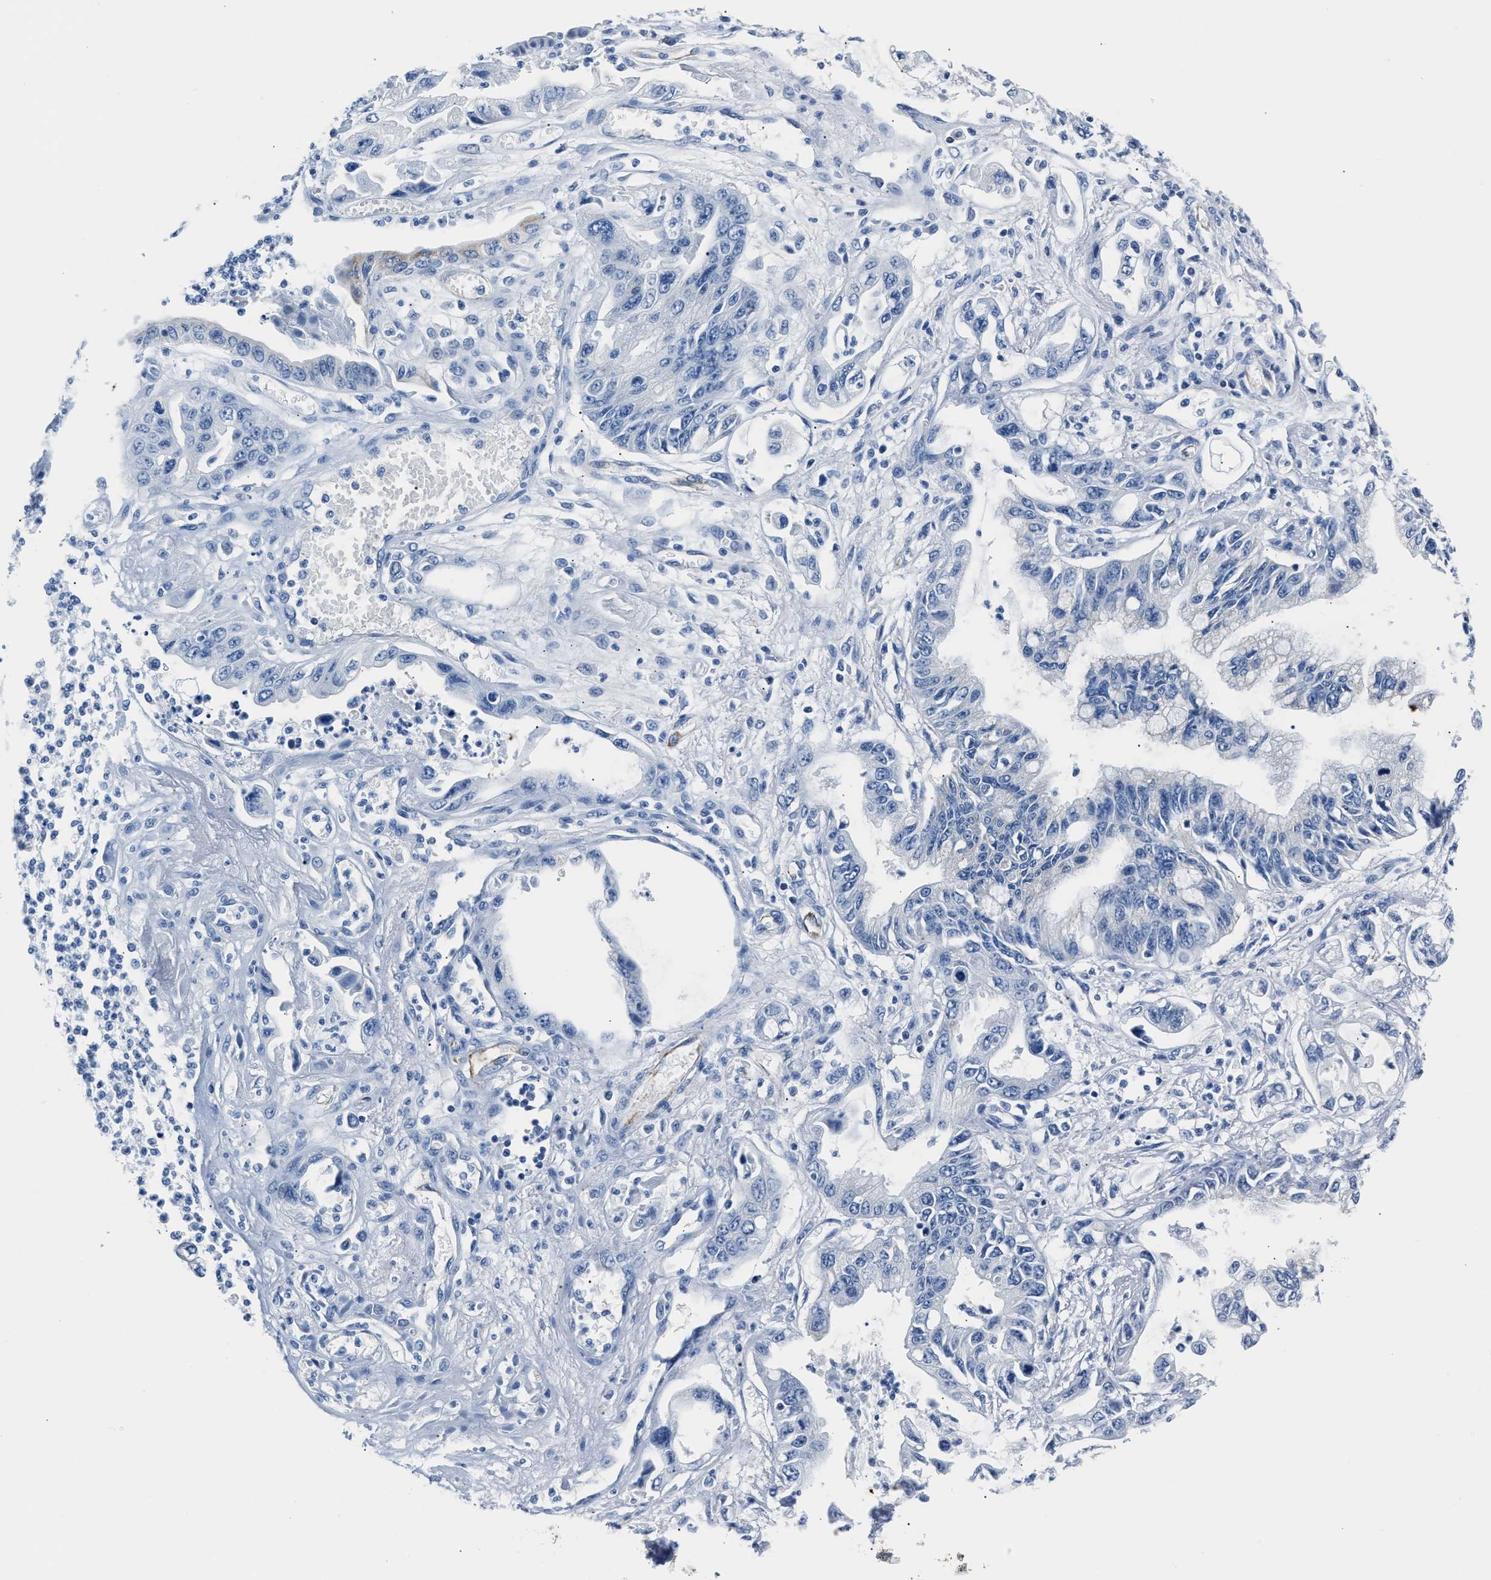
{"staining": {"intensity": "negative", "quantity": "none", "location": "none"}, "tissue": "pancreatic cancer", "cell_type": "Tumor cells", "image_type": "cancer", "snomed": [{"axis": "morphology", "description": "Adenocarcinoma, NOS"}, {"axis": "topography", "description": "Pancreas"}], "caption": "DAB (3,3'-diaminobenzidine) immunohistochemical staining of human pancreatic adenocarcinoma exhibits no significant positivity in tumor cells. (Brightfield microscopy of DAB immunohistochemistry (IHC) at high magnification).", "gene": "AMACR", "patient": {"sex": "male", "age": 56}}